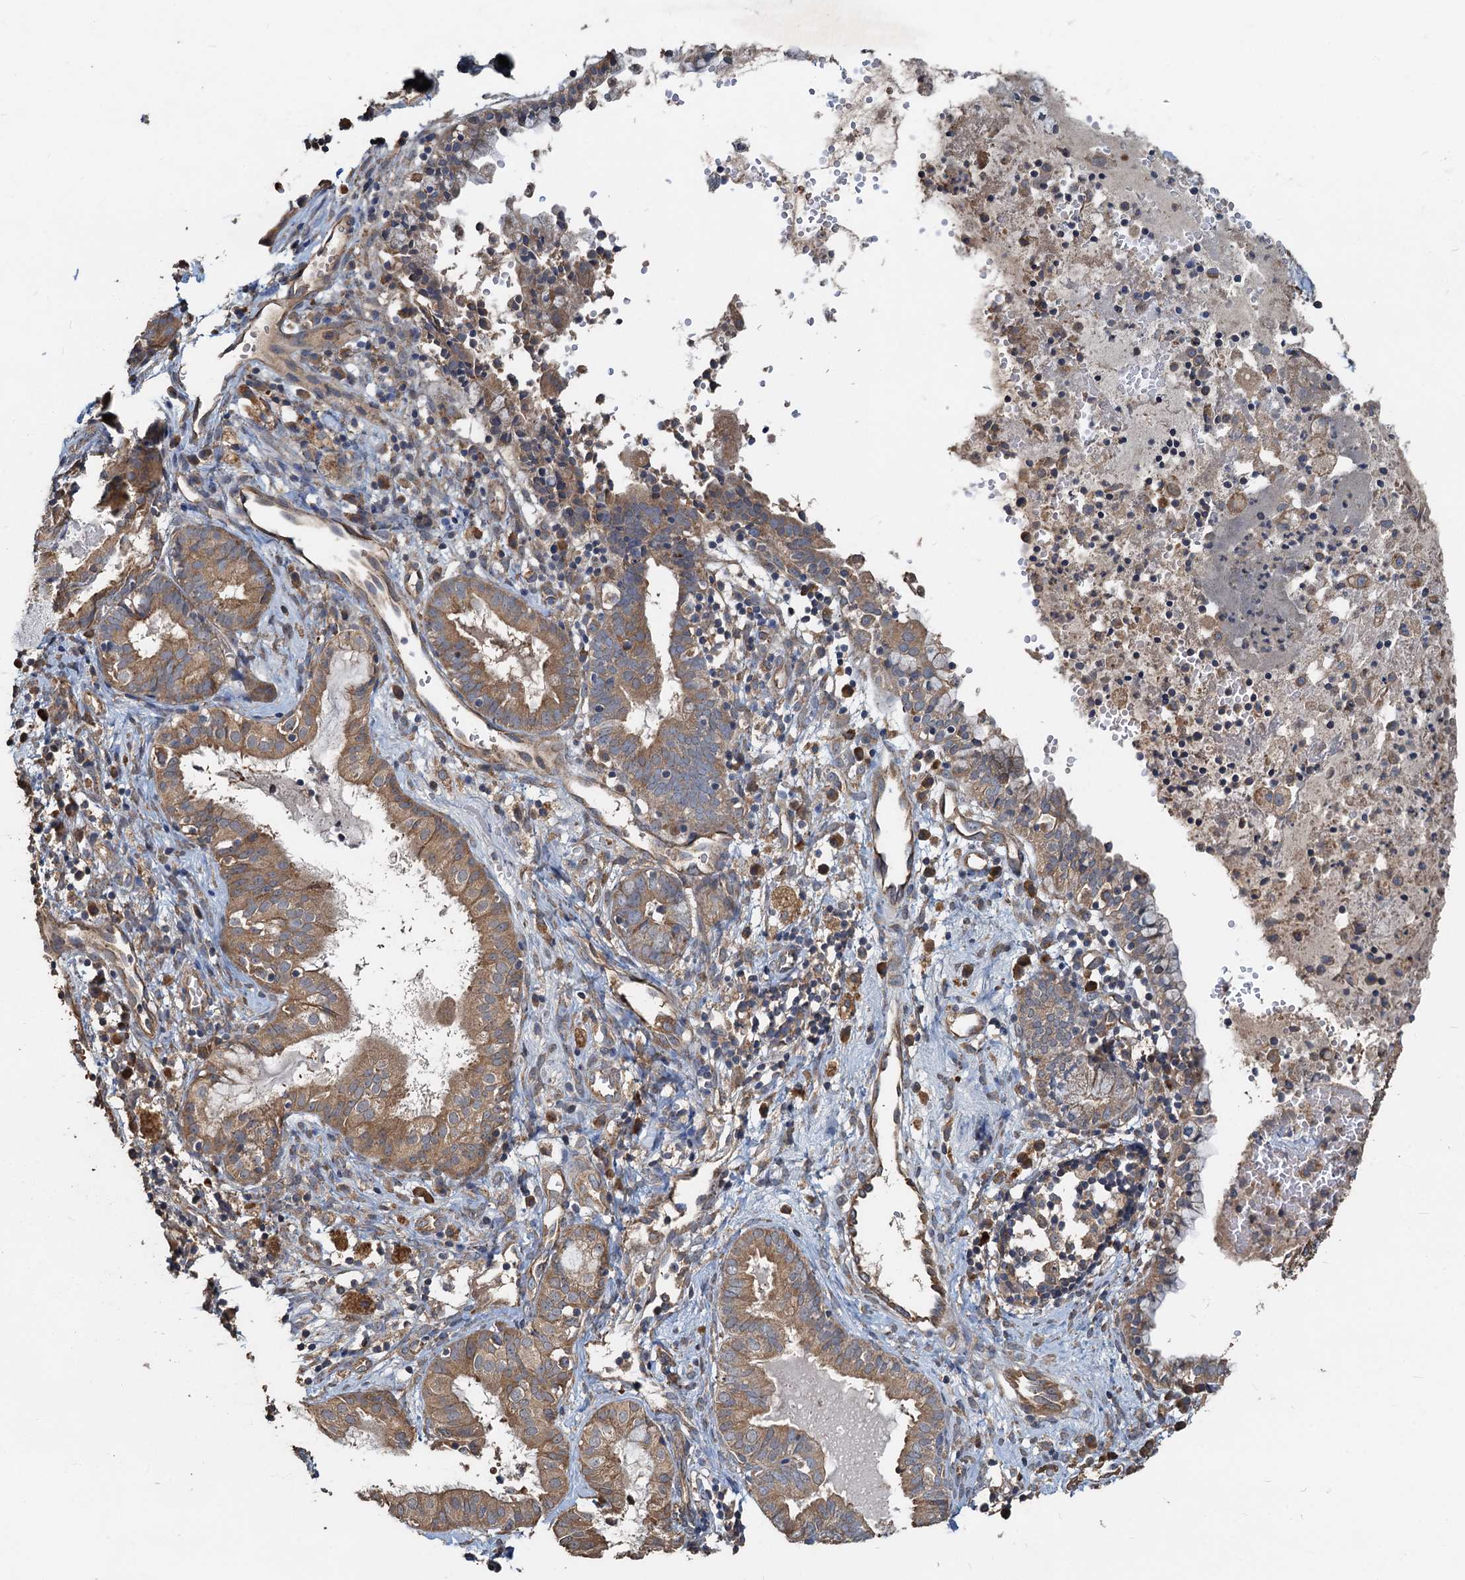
{"staining": {"intensity": "moderate", "quantity": "25%-75%", "location": "cytoplasmic/membranous"}, "tissue": "endometrial cancer", "cell_type": "Tumor cells", "image_type": "cancer", "snomed": [{"axis": "morphology", "description": "Adenocarcinoma, NOS"}, {"axis": "topography", "description": "Endometrium"}], "caption": "Brown immunohistochemical staining in endometrial adenocarcinoma displays moderate cytoplasmic/membranous expression in approximately 25%-75% of tumor cells.", "gene": "HYI", "patient": {"sex": "female", "age": 79}}